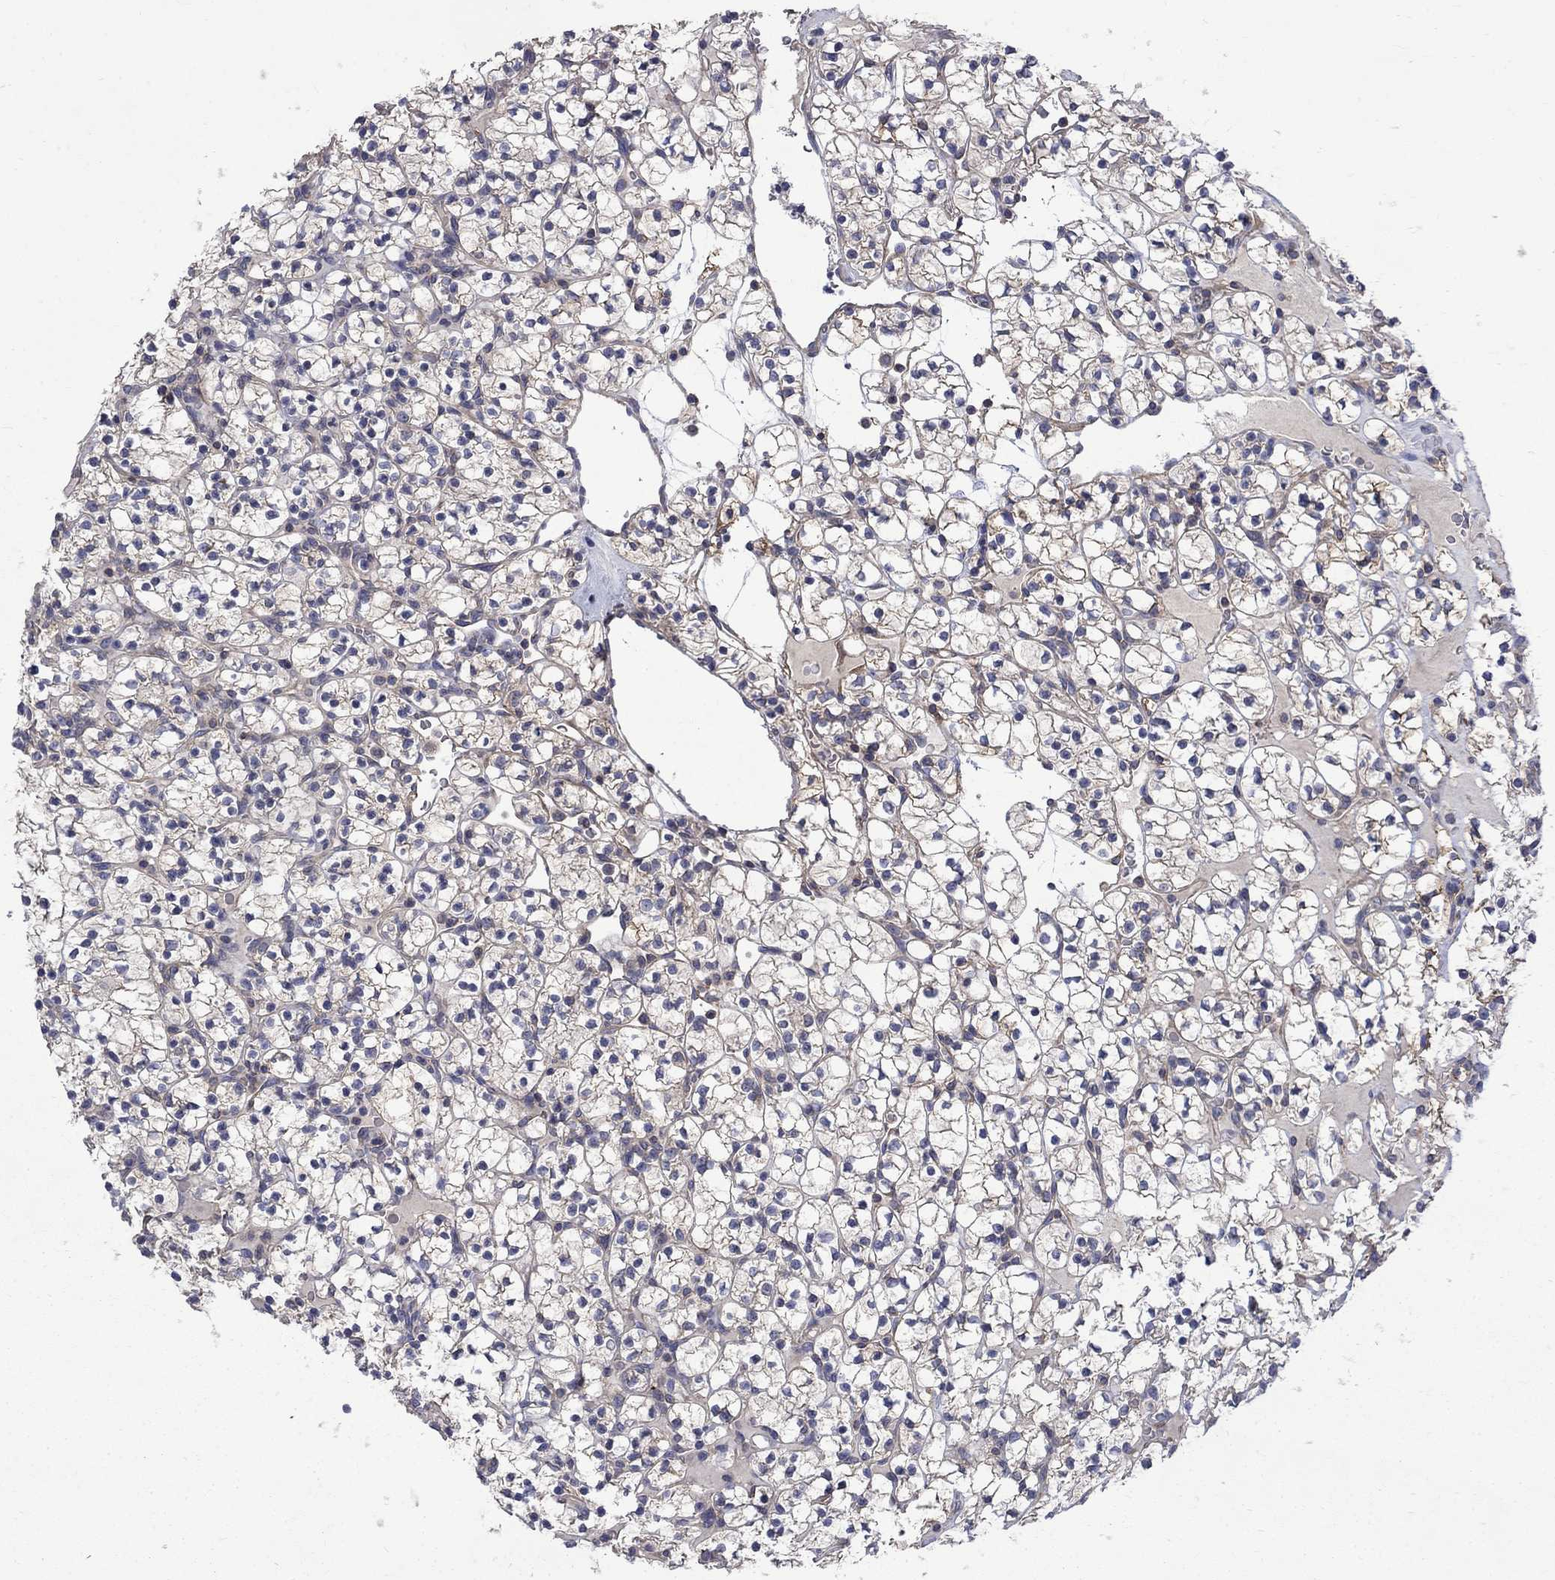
{"staining": {"intensity": "negative", "quantity": "none", "location": "none"}, "tissue": "renal cancer", "cell_type": "Tumor cells", "image_type": "cancer", "snomed": [{"axis": "morphology", "description": "Adenocarcinoma, NOS"}, {"axis": "topography", "description": "Kidney"}], "caption": "Protein analysis of adenocarcinoma (renal) demonstrates no significant positivity in tumor cells.", "gene": "HSPA12A", "patient": {"sex": "female", "age": 89}}